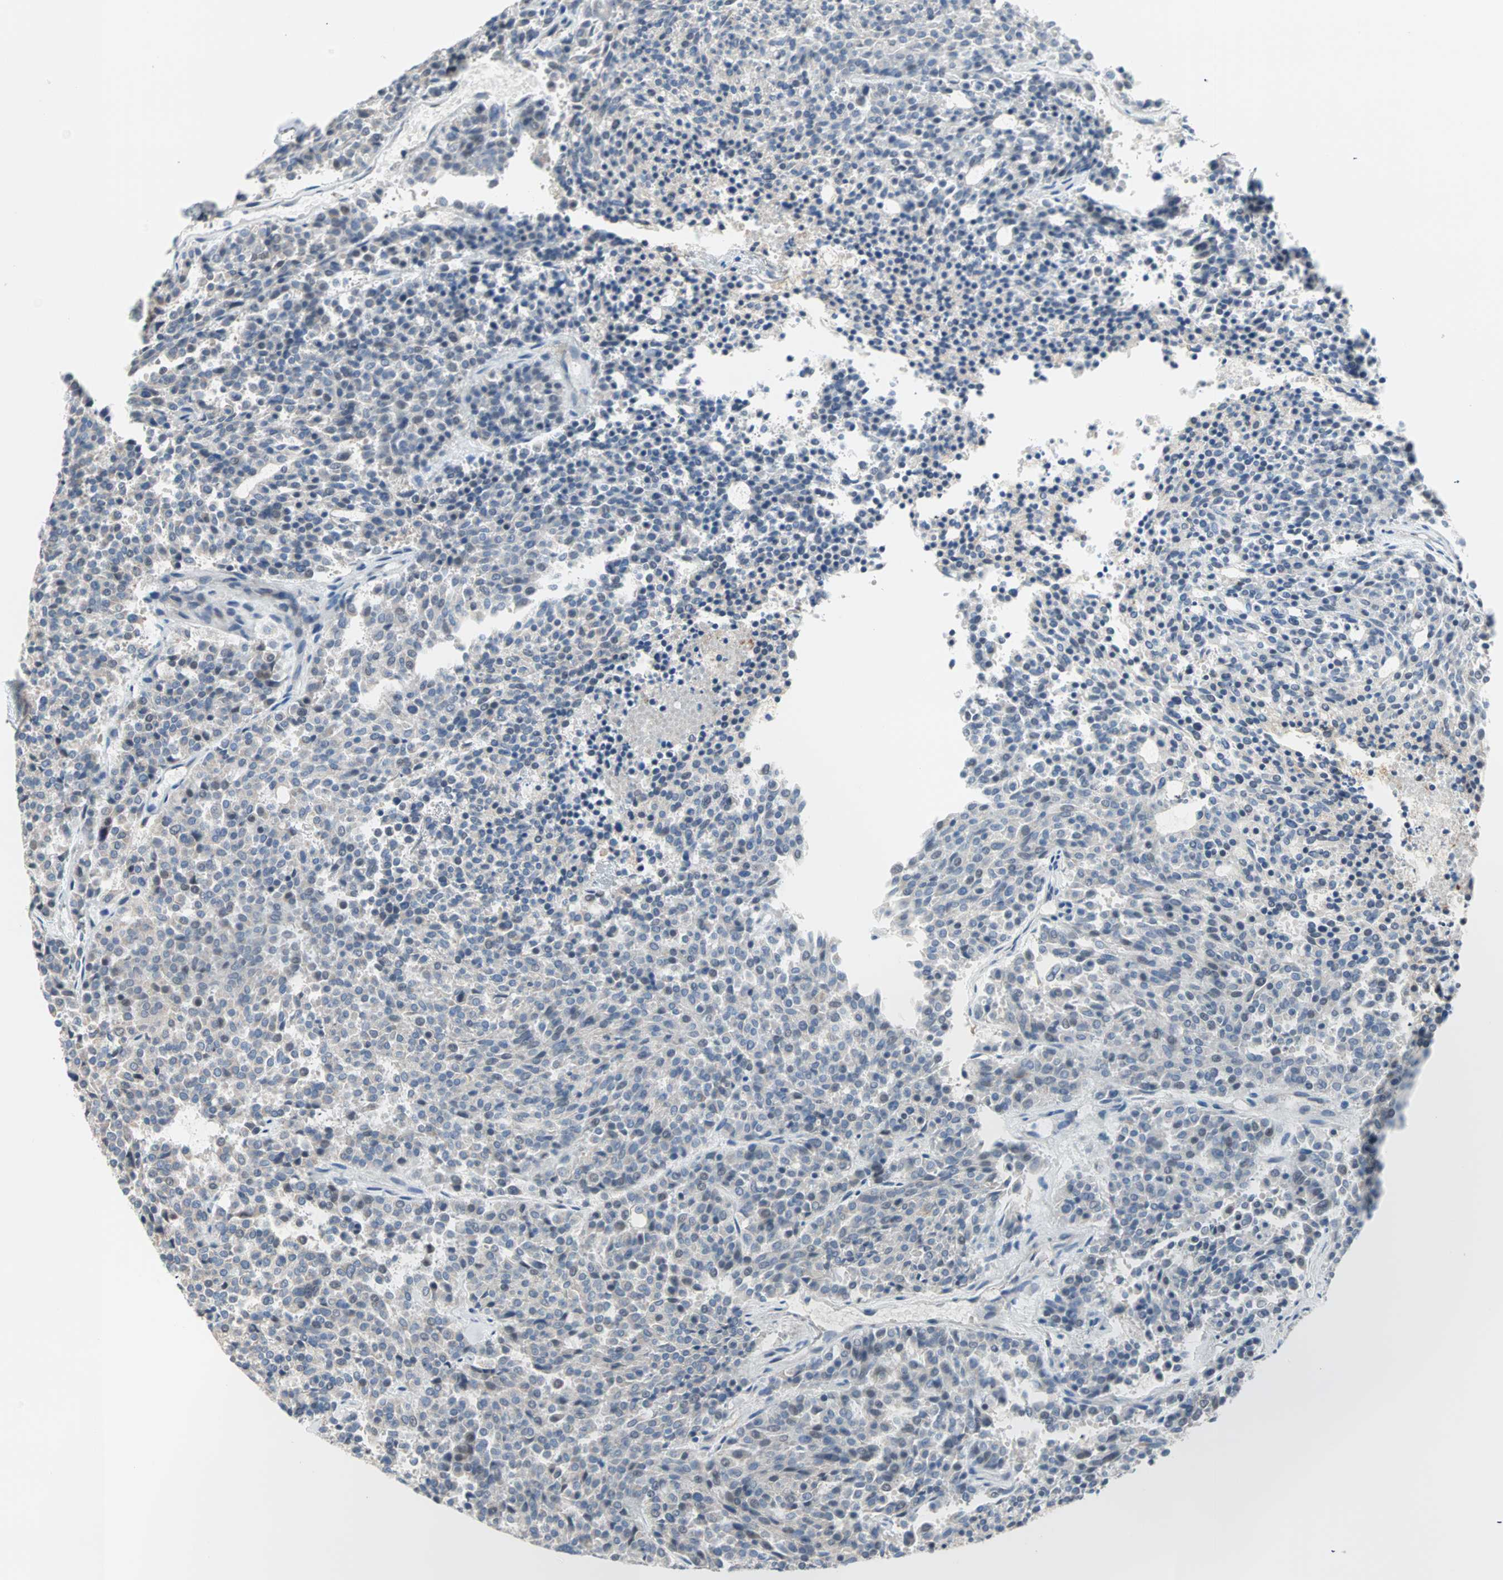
{"staining": {"intensity": "weak", "quantity": "<25%", "location": "cytoplasmic/membranous"}, "tissue": "carcinoid", "cell_type": "Tumor cells", "image_type": "cancer", "snomed": [{"axis": "morphology", "description": "Carcinoid, malignant, NOS"}, {"axis": "topography", "description": "Pancreas"}], "caption": "This is an IHC histopathology image of human carcinoid (malignant). There is no positivity in tumor cells.", "gene": "SAR1A", "patient": {"sex": "female", "age": 54}}